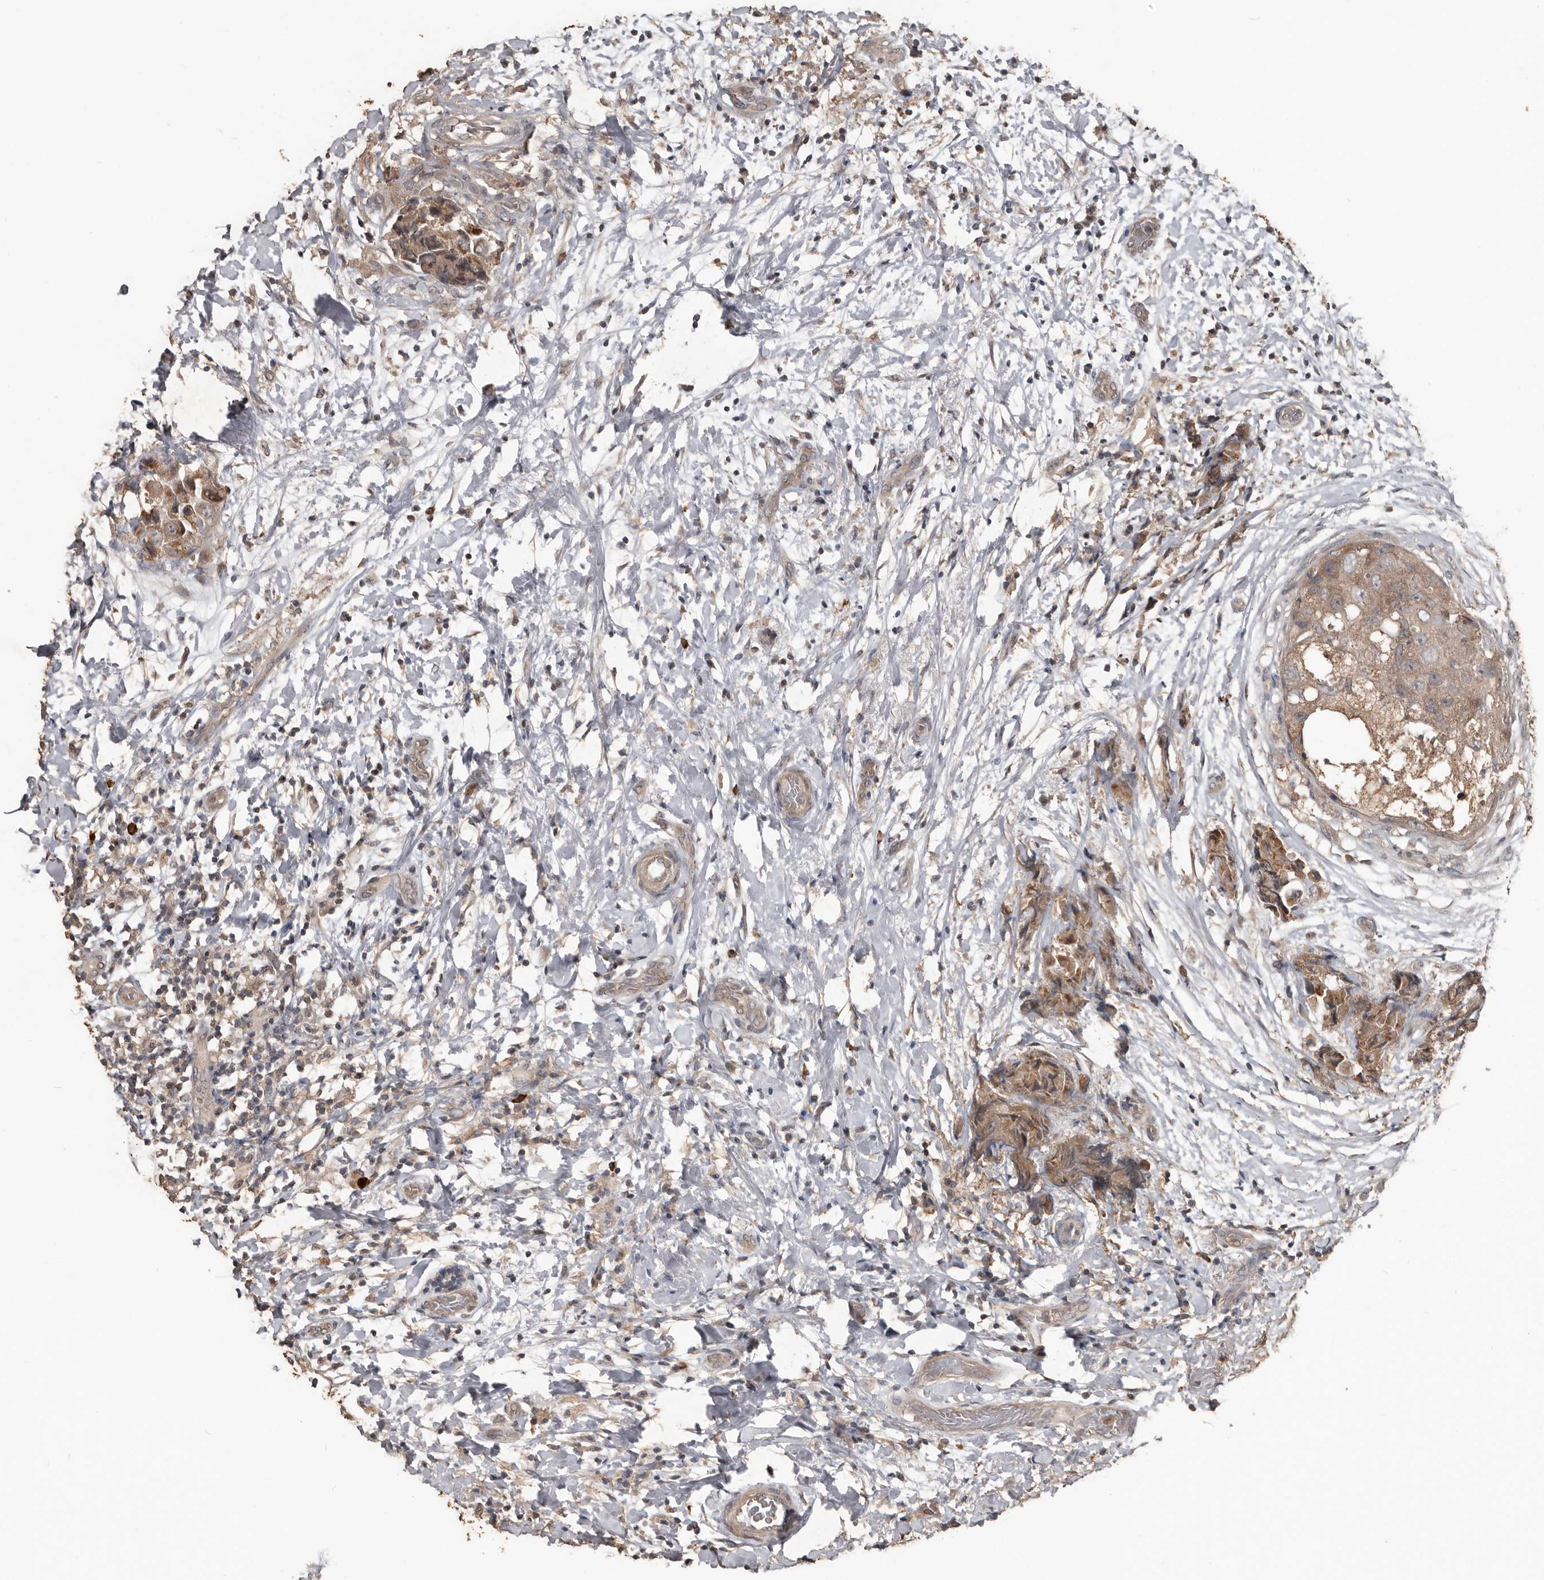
{"staining": {"intensity": "moderate", "quantity": ">75%", "location": "cytoplasmic/membranous"}, "tissue": "breast cancer", "cell_type": "Tumor cells", "image_type": "cancer", "snomed": [{"axis": "morphology", "description": "Normal tissue, NOS"}, {"axis": "morphology", "description": "Duct carcinoma"}, {"axis": "topography", "description": "Breast"}], "caption": "Breast intraductal carcinoma stained with a brown dye exhibits moderate cytoplasmic/membranous positive expression in approximately >75% of tumor cells.", "gene": "BAMBI", "patient": {"sex": "female", "age": 62}}